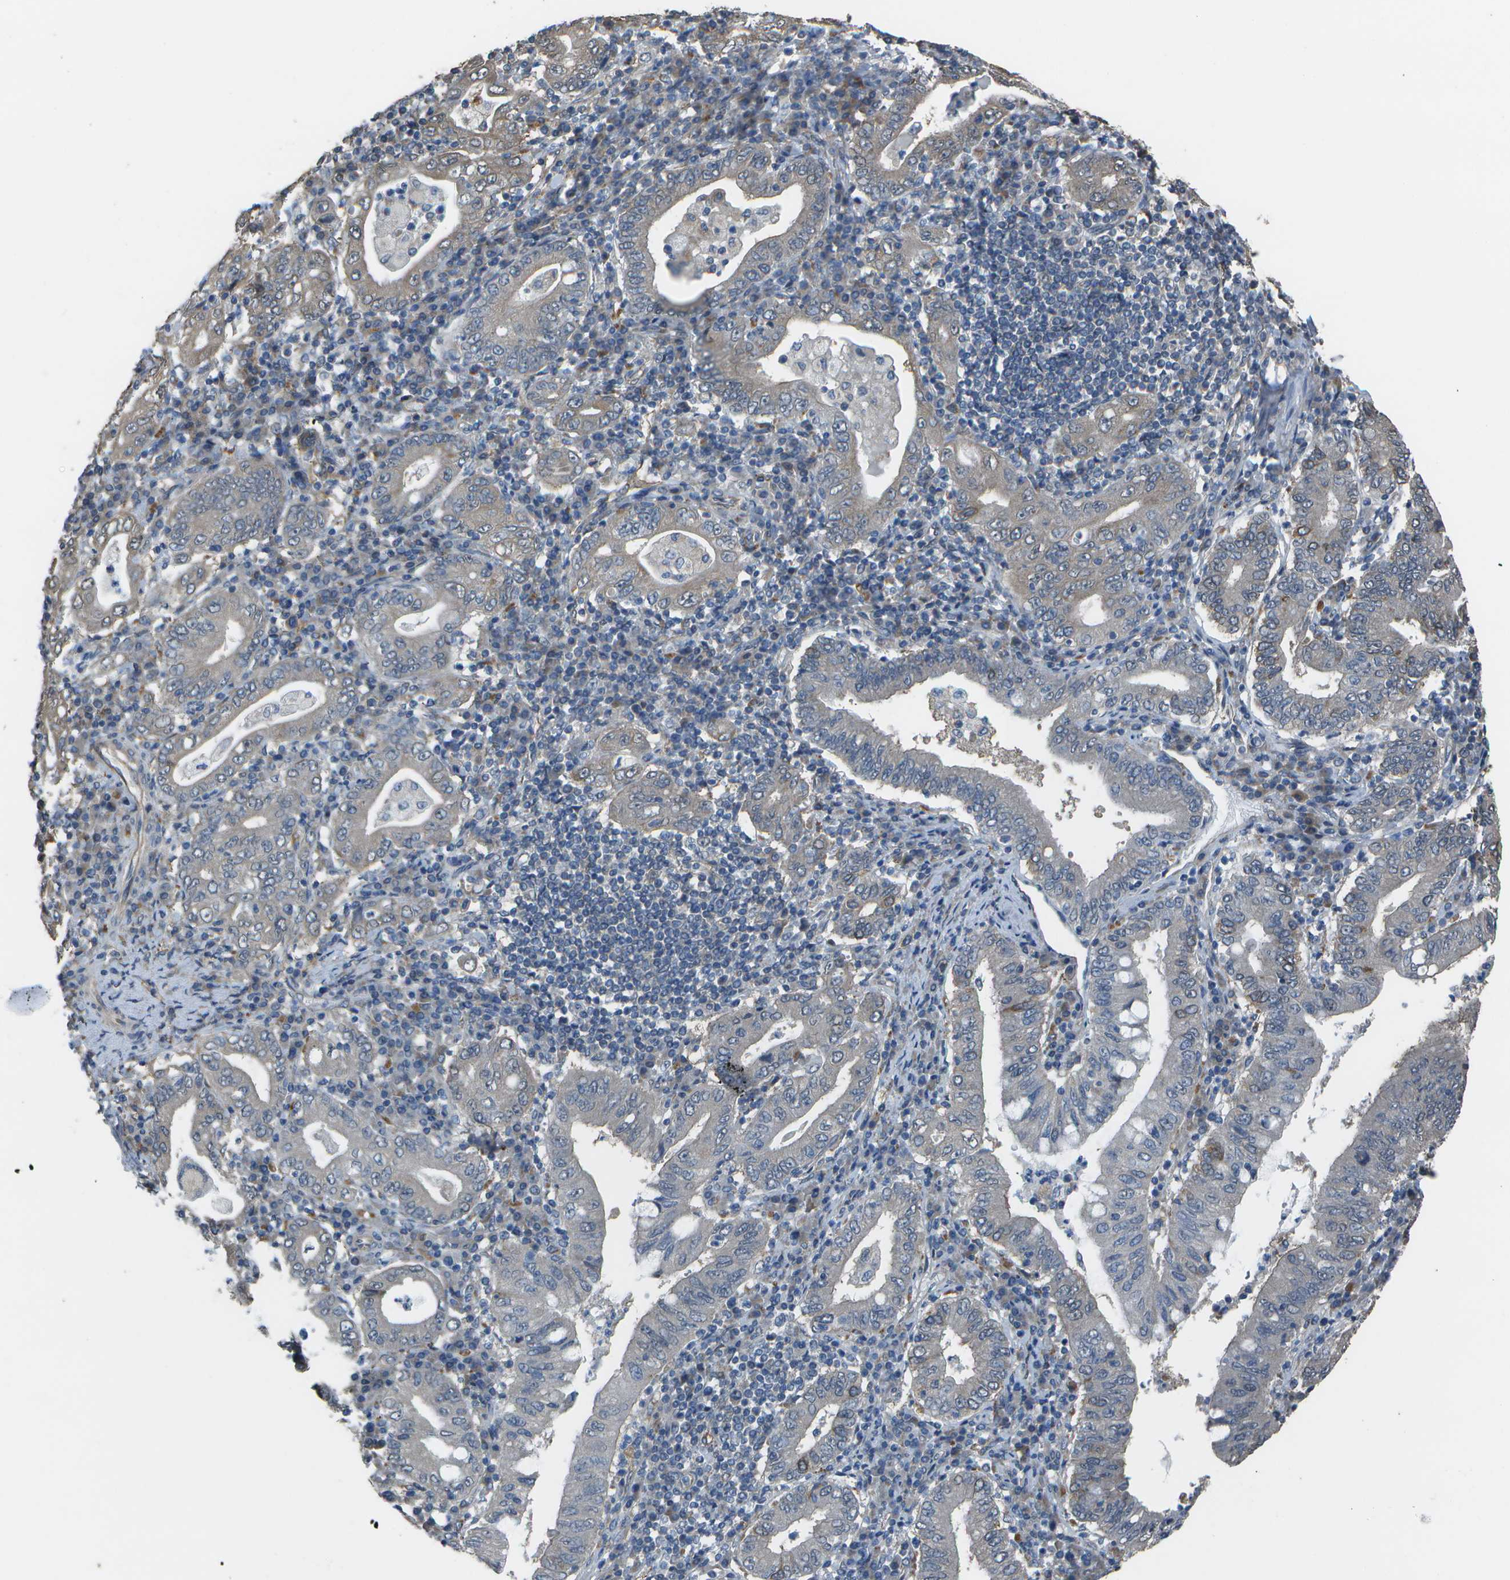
{"staining": {"intensity": "negative", "quantity": "none", "location": "none"}, "tissue": "stomach cancer", "cell_type": "Tumor cells", "image_type": "cancer", "snomed": [{"axis": "morphology", "description": "Normal tissue, NOS"}, {"axis": "morphology", "description": "Adenocarcinoma, NOS"}, {"axis": "topography", "description": "Esophagus"}, {"axis": "topography", "description": "Stomach, upper"}, {"axis": "topography", "description": "Peripheral nerve tissue"}], "caption": "An IHC micrograph of stomach cancer is shown. There is no staining in tumor cells of stomach cancer.", "gene": "CLNS1A", "patient": {"sex": "male", "age": 62}}